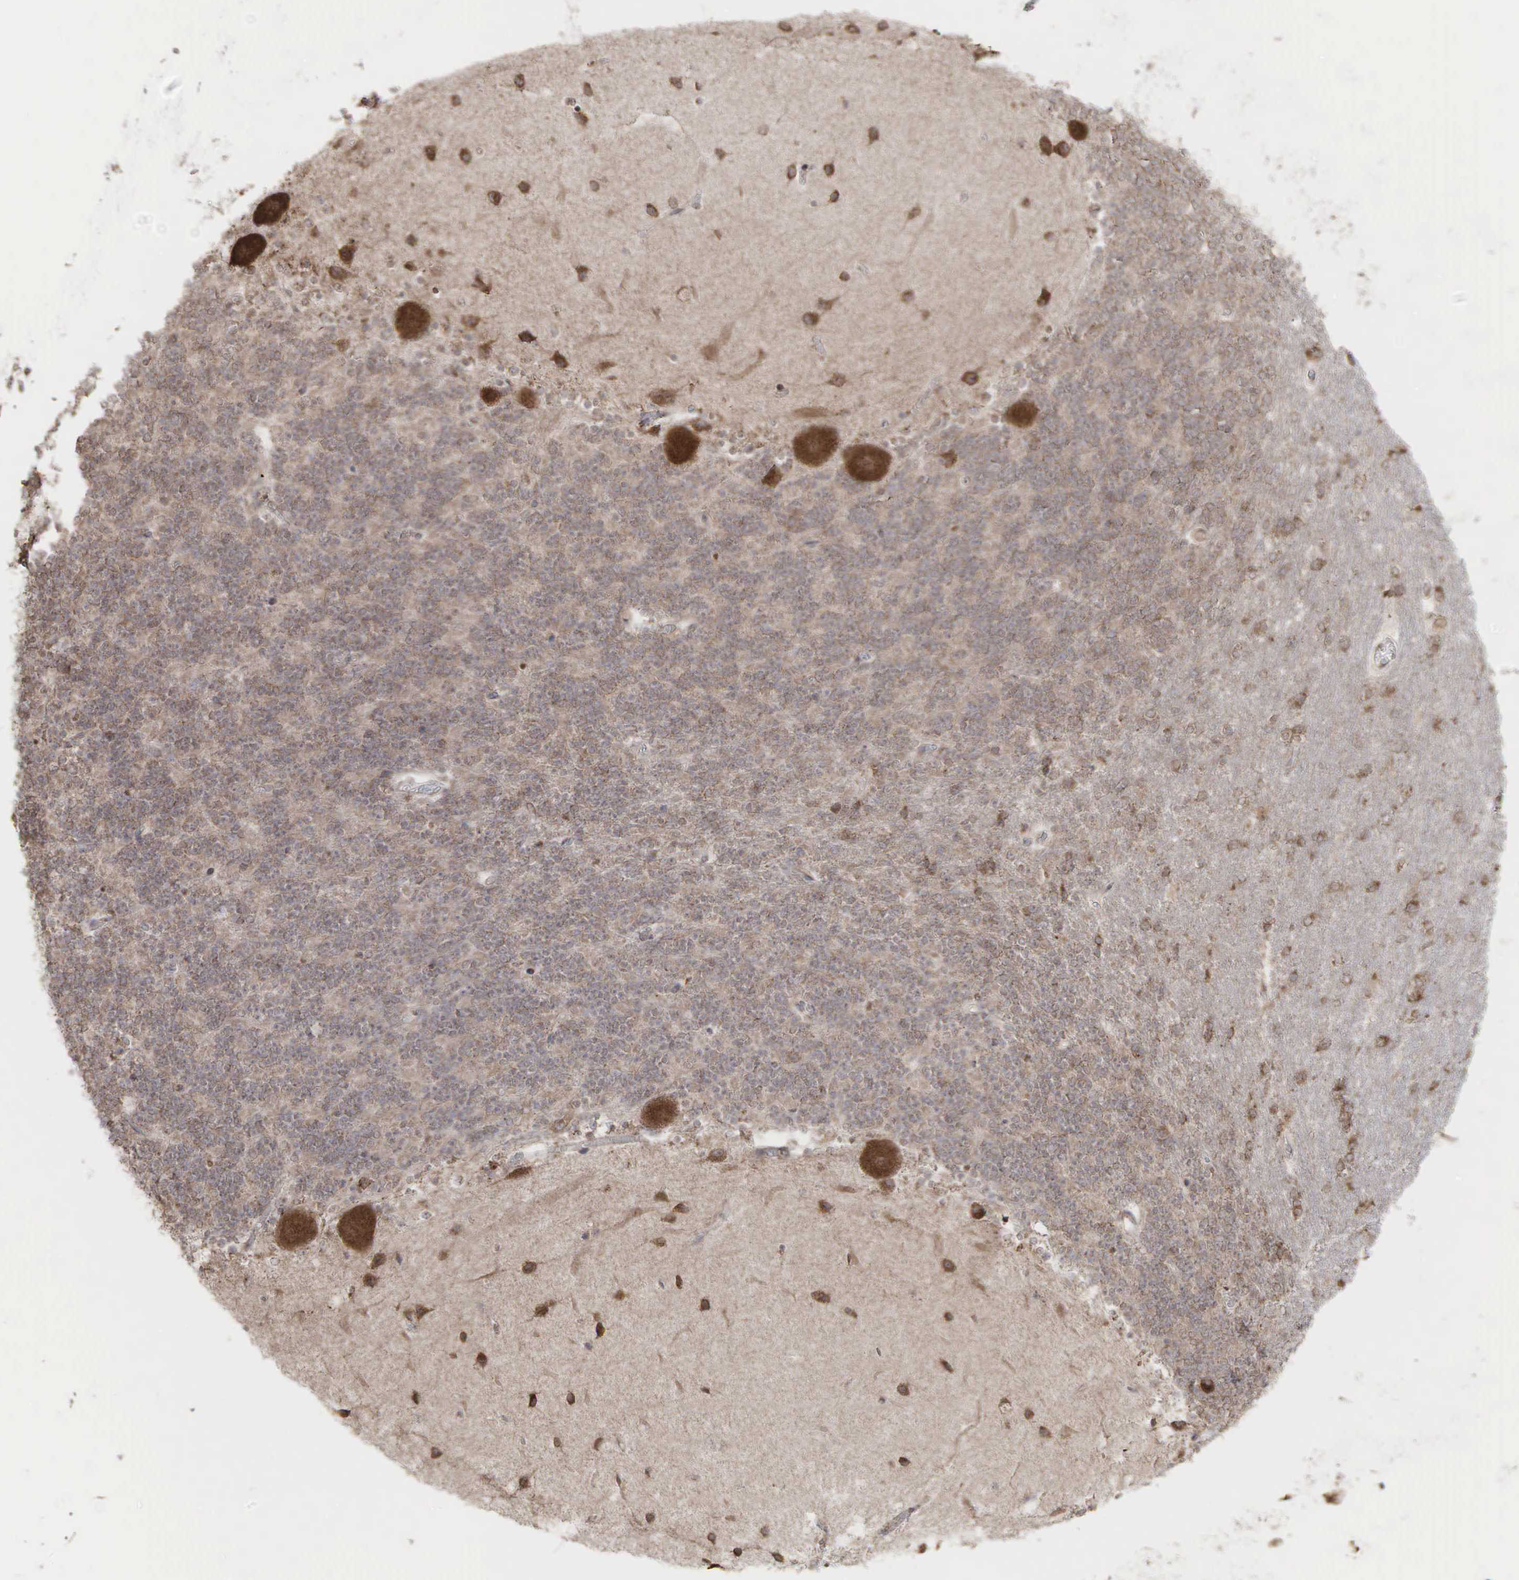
{"staining": {"intensity": "weak", "quantity": ">75%", "location": "cytoplasmic/membranous"}, "tissue": "cerebellum", "cell_type": "Cells in granular layer", "image_type": "normal", "snomed": [{"axis": "morphology", "description": "Normal tissue, NOS"}, {"axis": "topography", "description": "Cerebellum"}], "caption": "Immunohistochemistry of normal cerebellum shows low levels of weak cytoplasmic/membranous expression in approximately >75% of cells in granular layer. (IHC, brightfield microscopy, high magnification).", "gene": "PABPC5", "patient": {"sex": "female", "age": 54}}